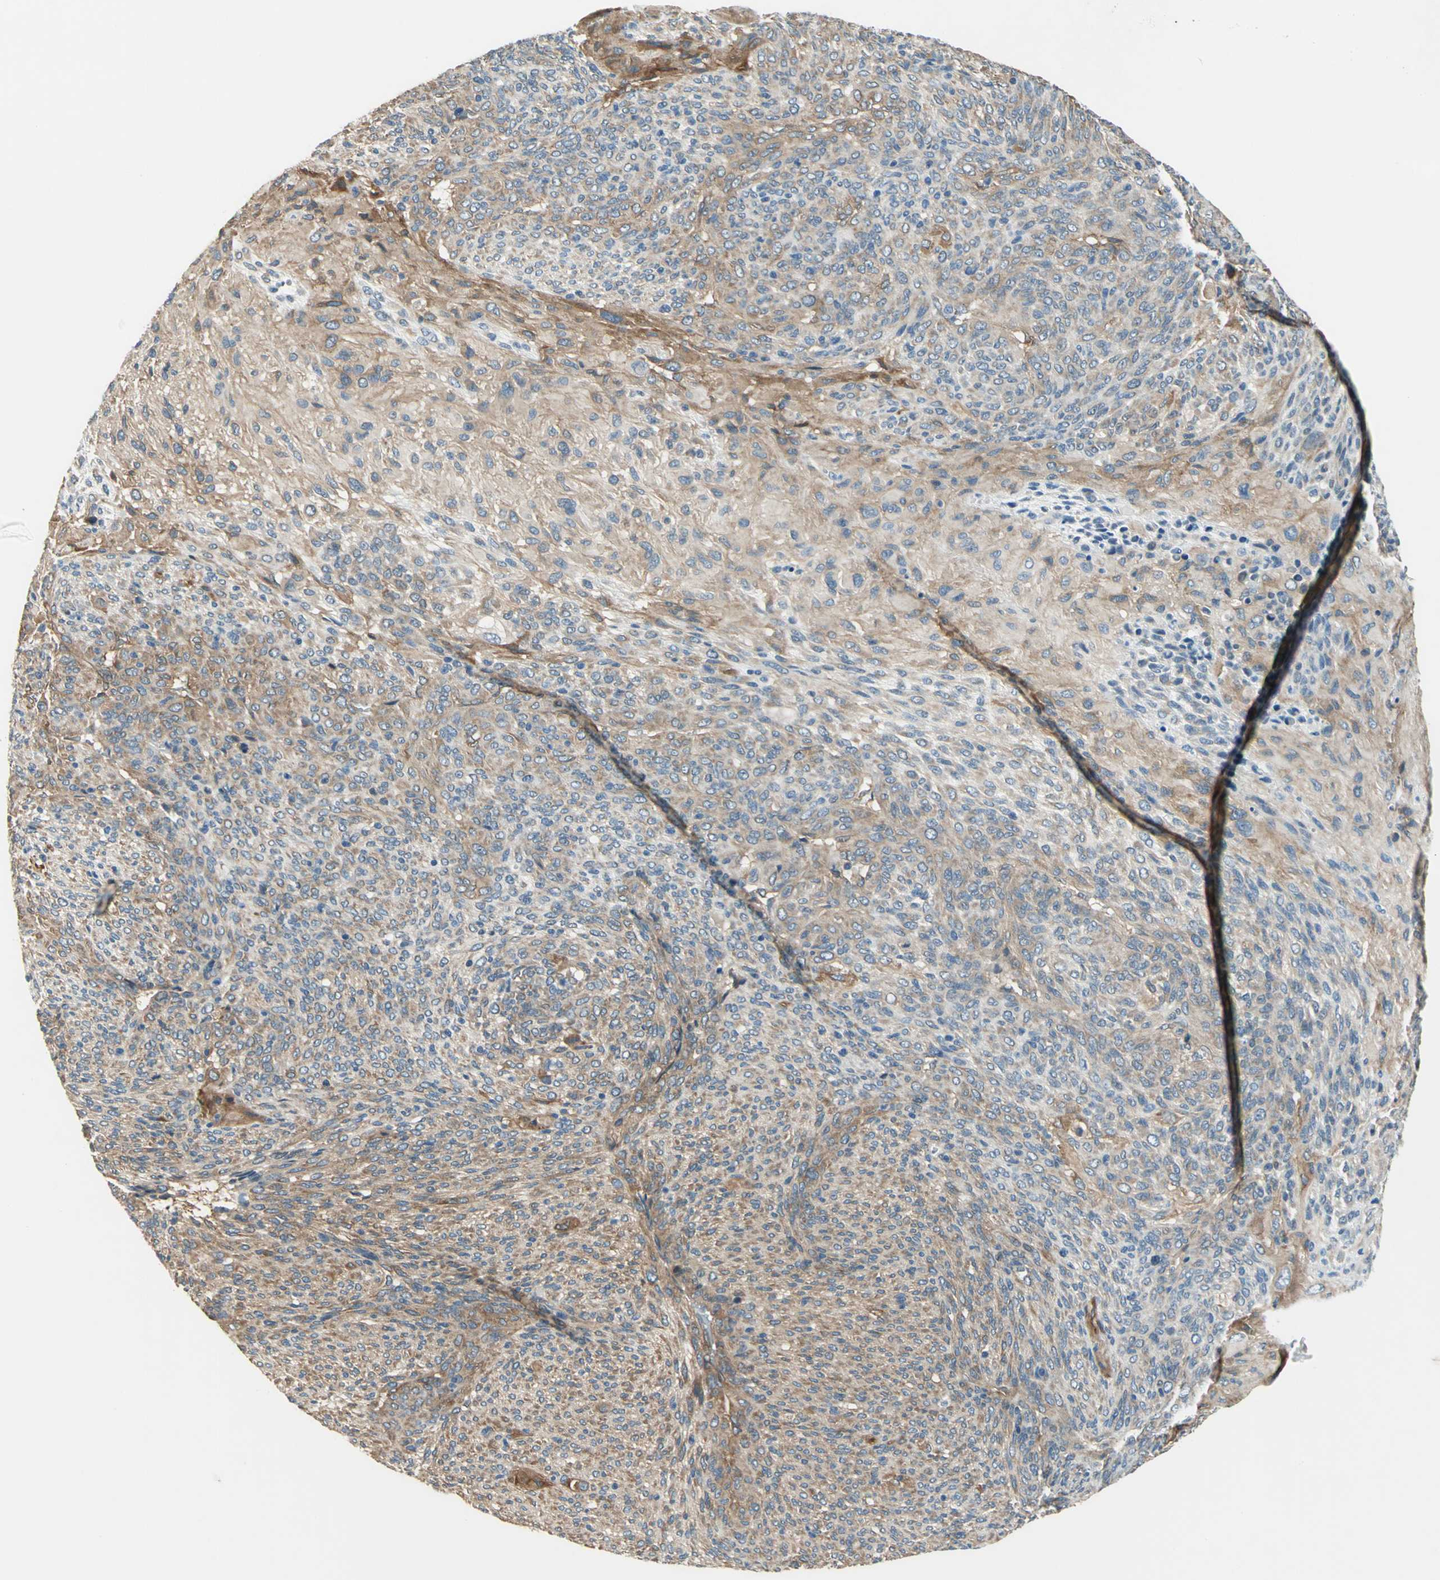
{"staining": {"intensity": "weak", "quantity": ">75%", "location": "cytoplasmic/membranous"}, "tissue": "glioma", "cell_type": "Tumor cells", "image_type": "cancer", "snomed": [{"axis": "morphology", "description": "Glioma, malignant, High grade"}, {"axis": "topography", "description": "Cerebral cortex"}], "caption": "Immunohistochemical staining of malignant glioma (high-grade) exhibits low levels of weak cytoplasmic/membranous expression in approximately >75% of tumor cells.", "gene": "CDC42EP1", "patient": {"sex": "female", "age": 55}}